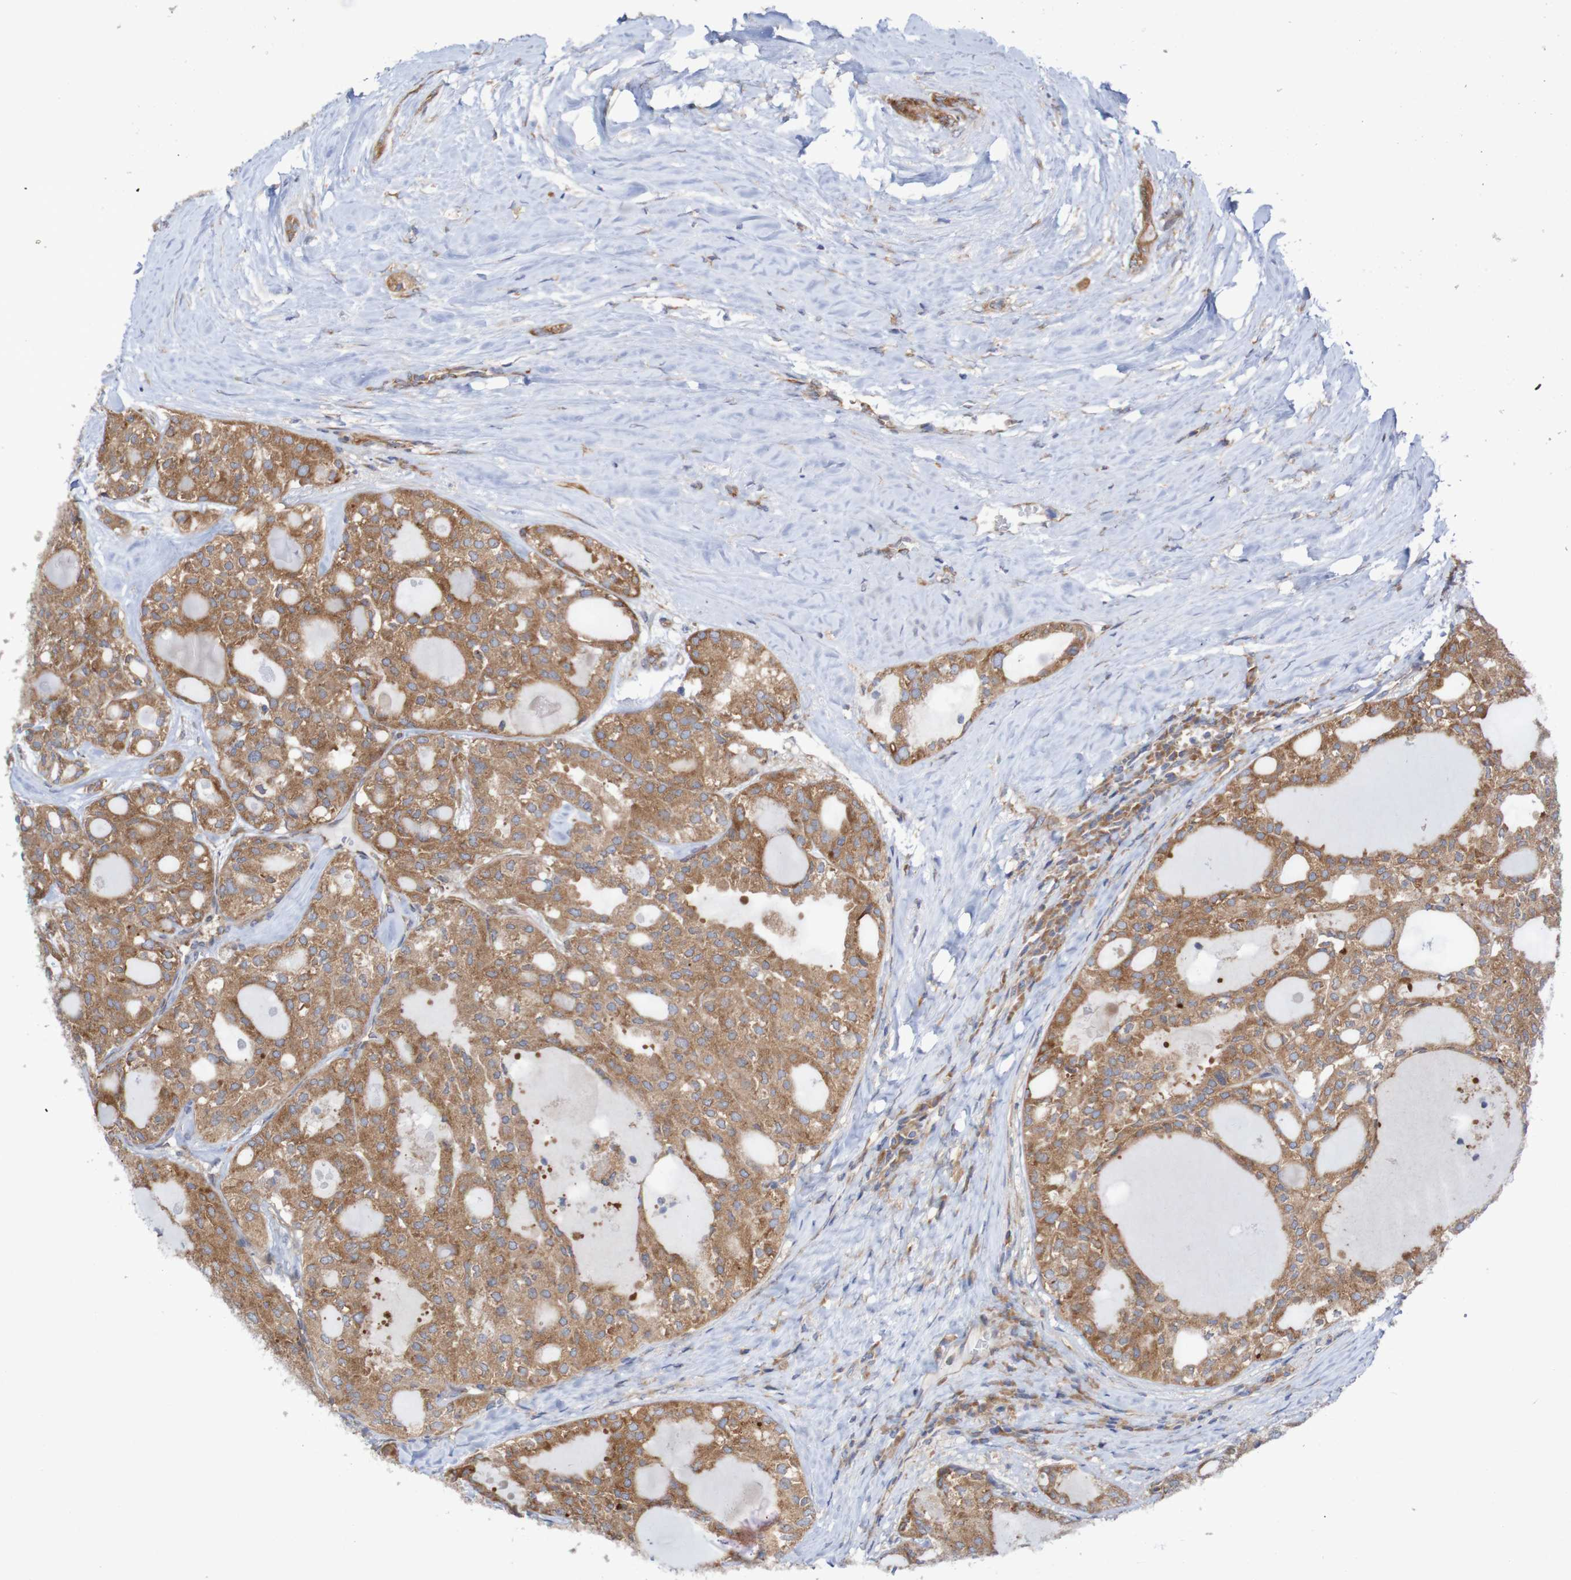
{"staining": {"intensity": "moderate", "quantity": ">75%", "location": "cytoplasmic/membranous"}, "tissue": "thyroid cancer", "cell_type": "Tumor cells", "image_type": "cancer", "snomed": [{"axis": "morphology", "description": "Follicular adenoma carcinoma, NOS"}, {"axis": "topography", "description": "Thyroid gland"}], "caption": "IHC staining of follicular adenoma carcinoma (thyroid), which reveals medium levels of moderate cytoplasmic/membranous expression in about >75% of tumor cells indicating moderate cytoplasmic/membranous protein staining. The staining was performed using DAB (brown) for protein detection and nuclei were counterstained in hematoxylin (blue).", "gene": "LRRC47", "patient": {"sex": "male", "age": 75}}